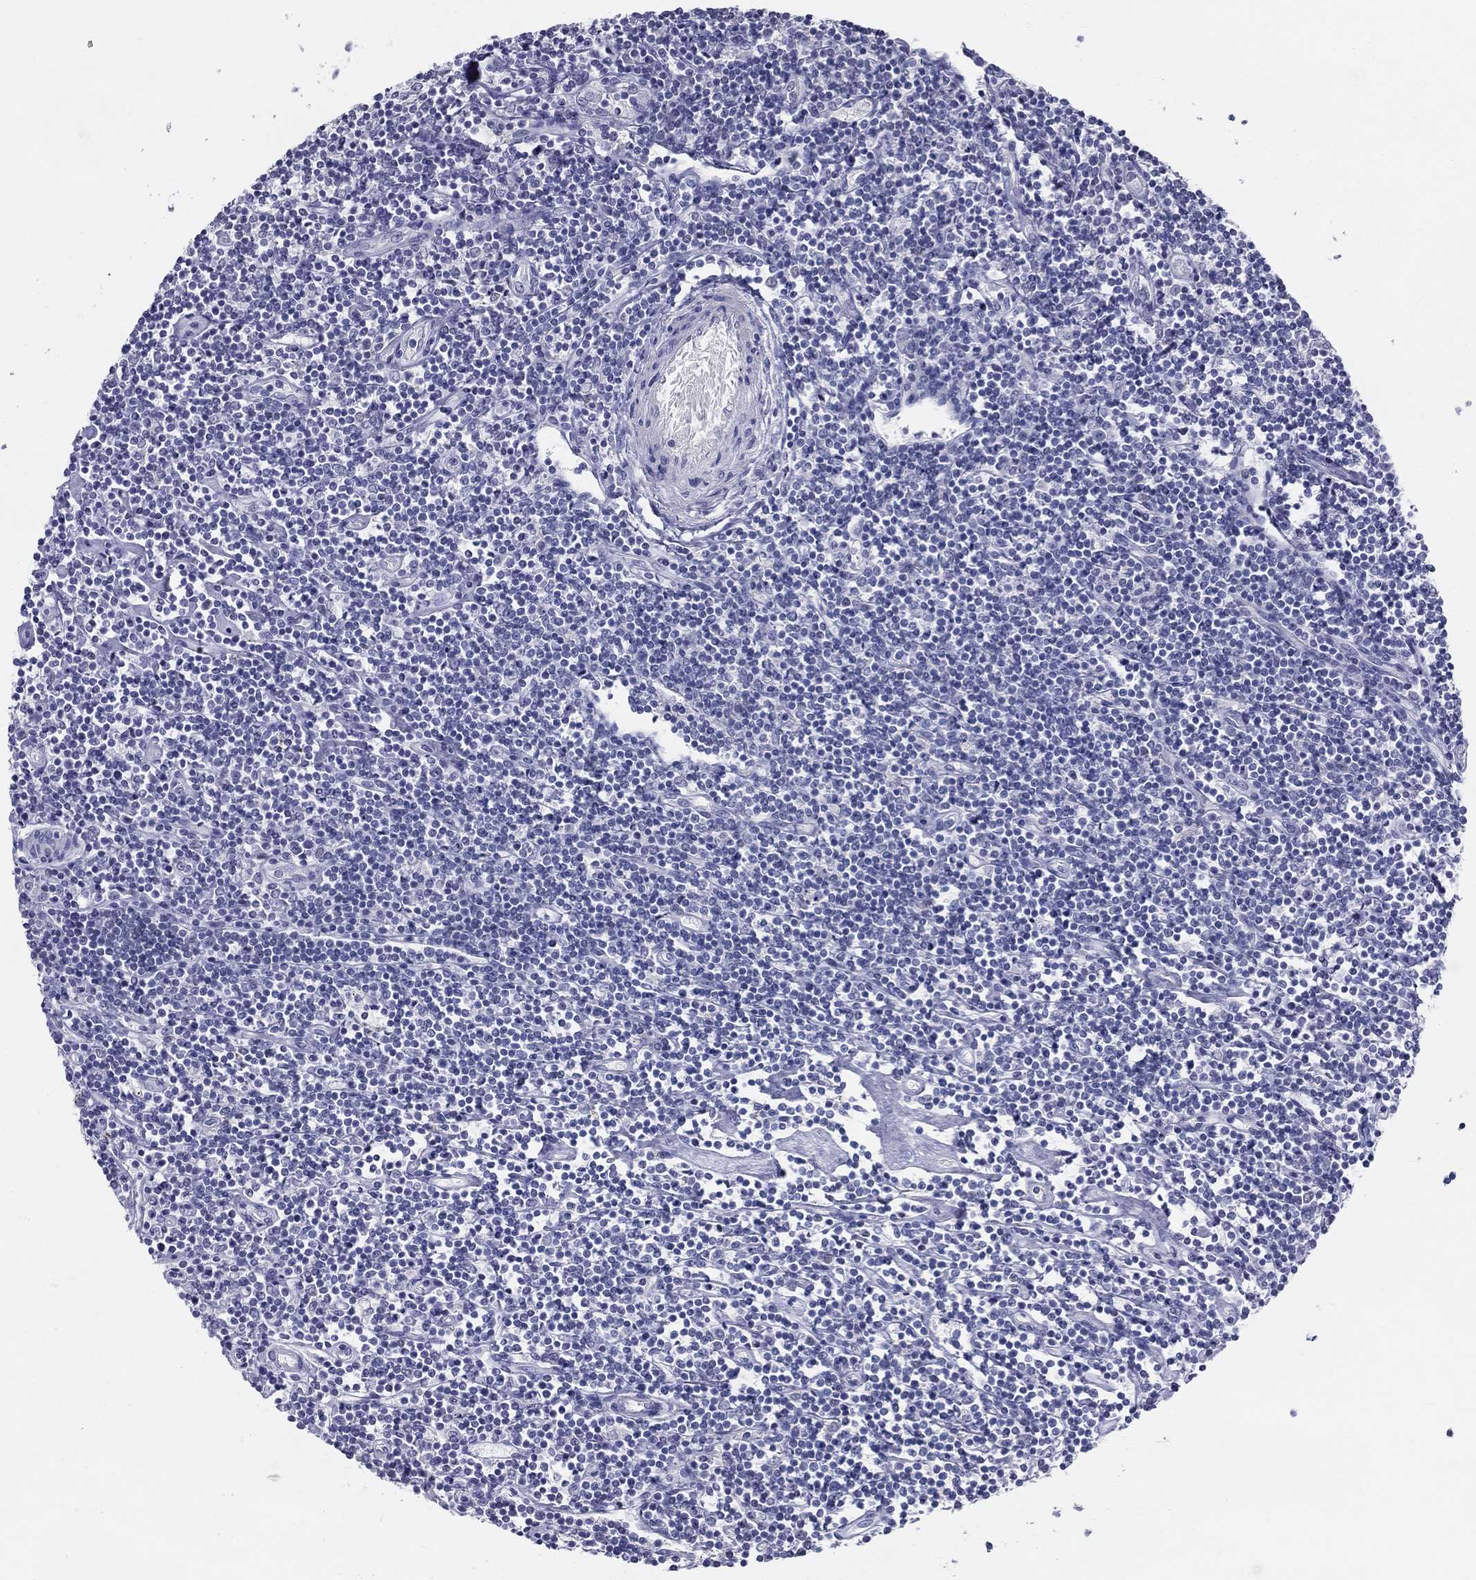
{"staining": {"intensity": "negative", "quantity": "none", "location": "none"}, "tissue": "lymphoma", "cell_type": "Tumor cells", "image_type": "cancer", "snomed": [{"axis": "morphology", "description": "Hodgkin's disease, NOS"}, {"axis": "topography", "description": "Lymph node"}], "caption": "DAB immunohistochemical staining of Hodgkin's disease reveals no significant positivity in tumor cells.", "gene": "GUCA1A", "patient": {"sex": "male", "age": 40}}